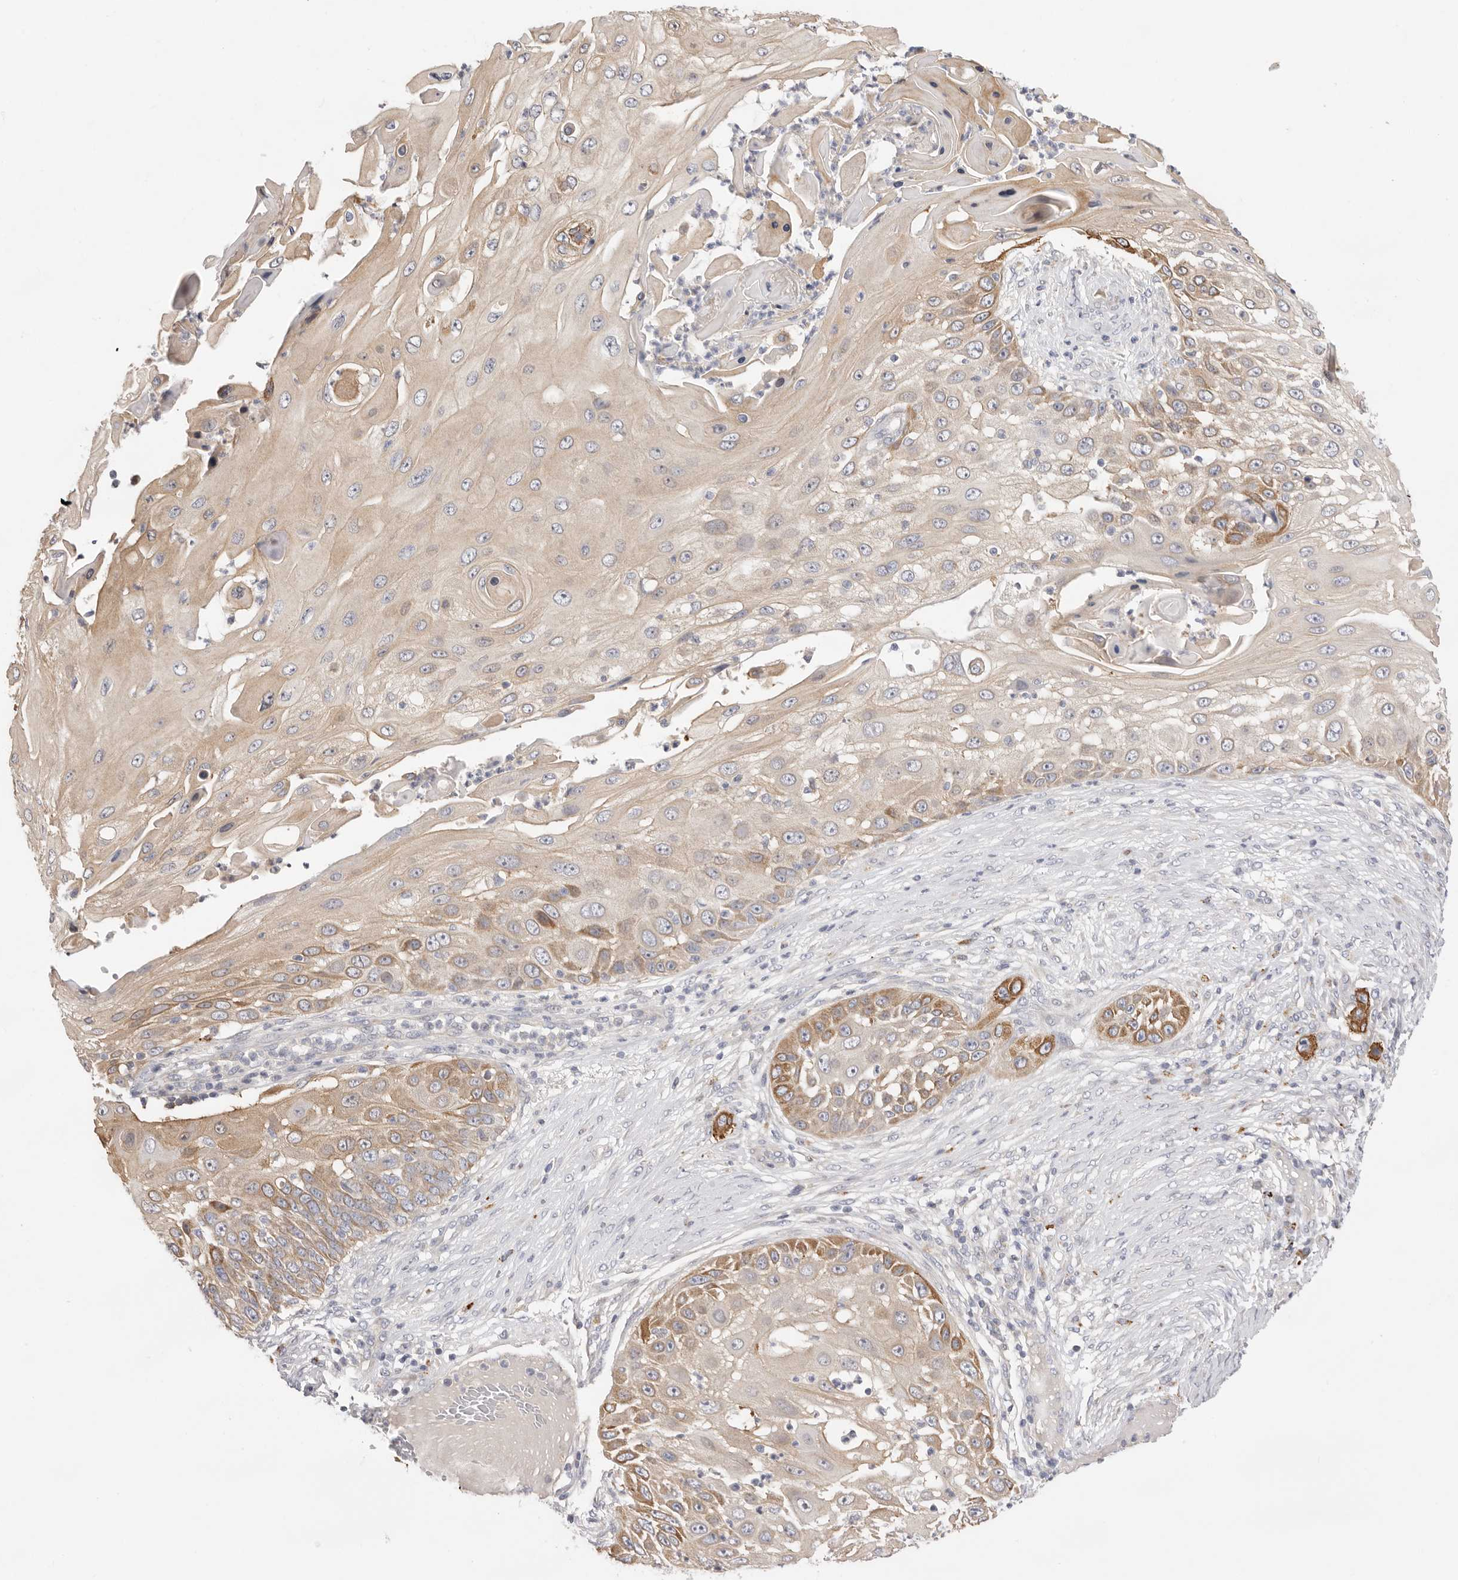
{"staining": {"intensity": "moderate", "quantity": "25%-75%", "location": "cytoplasmic/membranous"}, "tissue": "skin cancer", "cell_type": "Tumor cells", "image_type": "cancer", "snomed": [{"axis": "morphology", "description": "Squamous cell carcinoma, NOS"}, {"axis": "topography", "description": "Skin"}], "caption": "IHC of human skin squamous cell carcinoma demonstrates medium levels of moderate cytoplasmic/membranous staining in about 25%-75% of tumor cells.", "gene": "USH1C", "patient": {"sex": "female", "age": 44}}